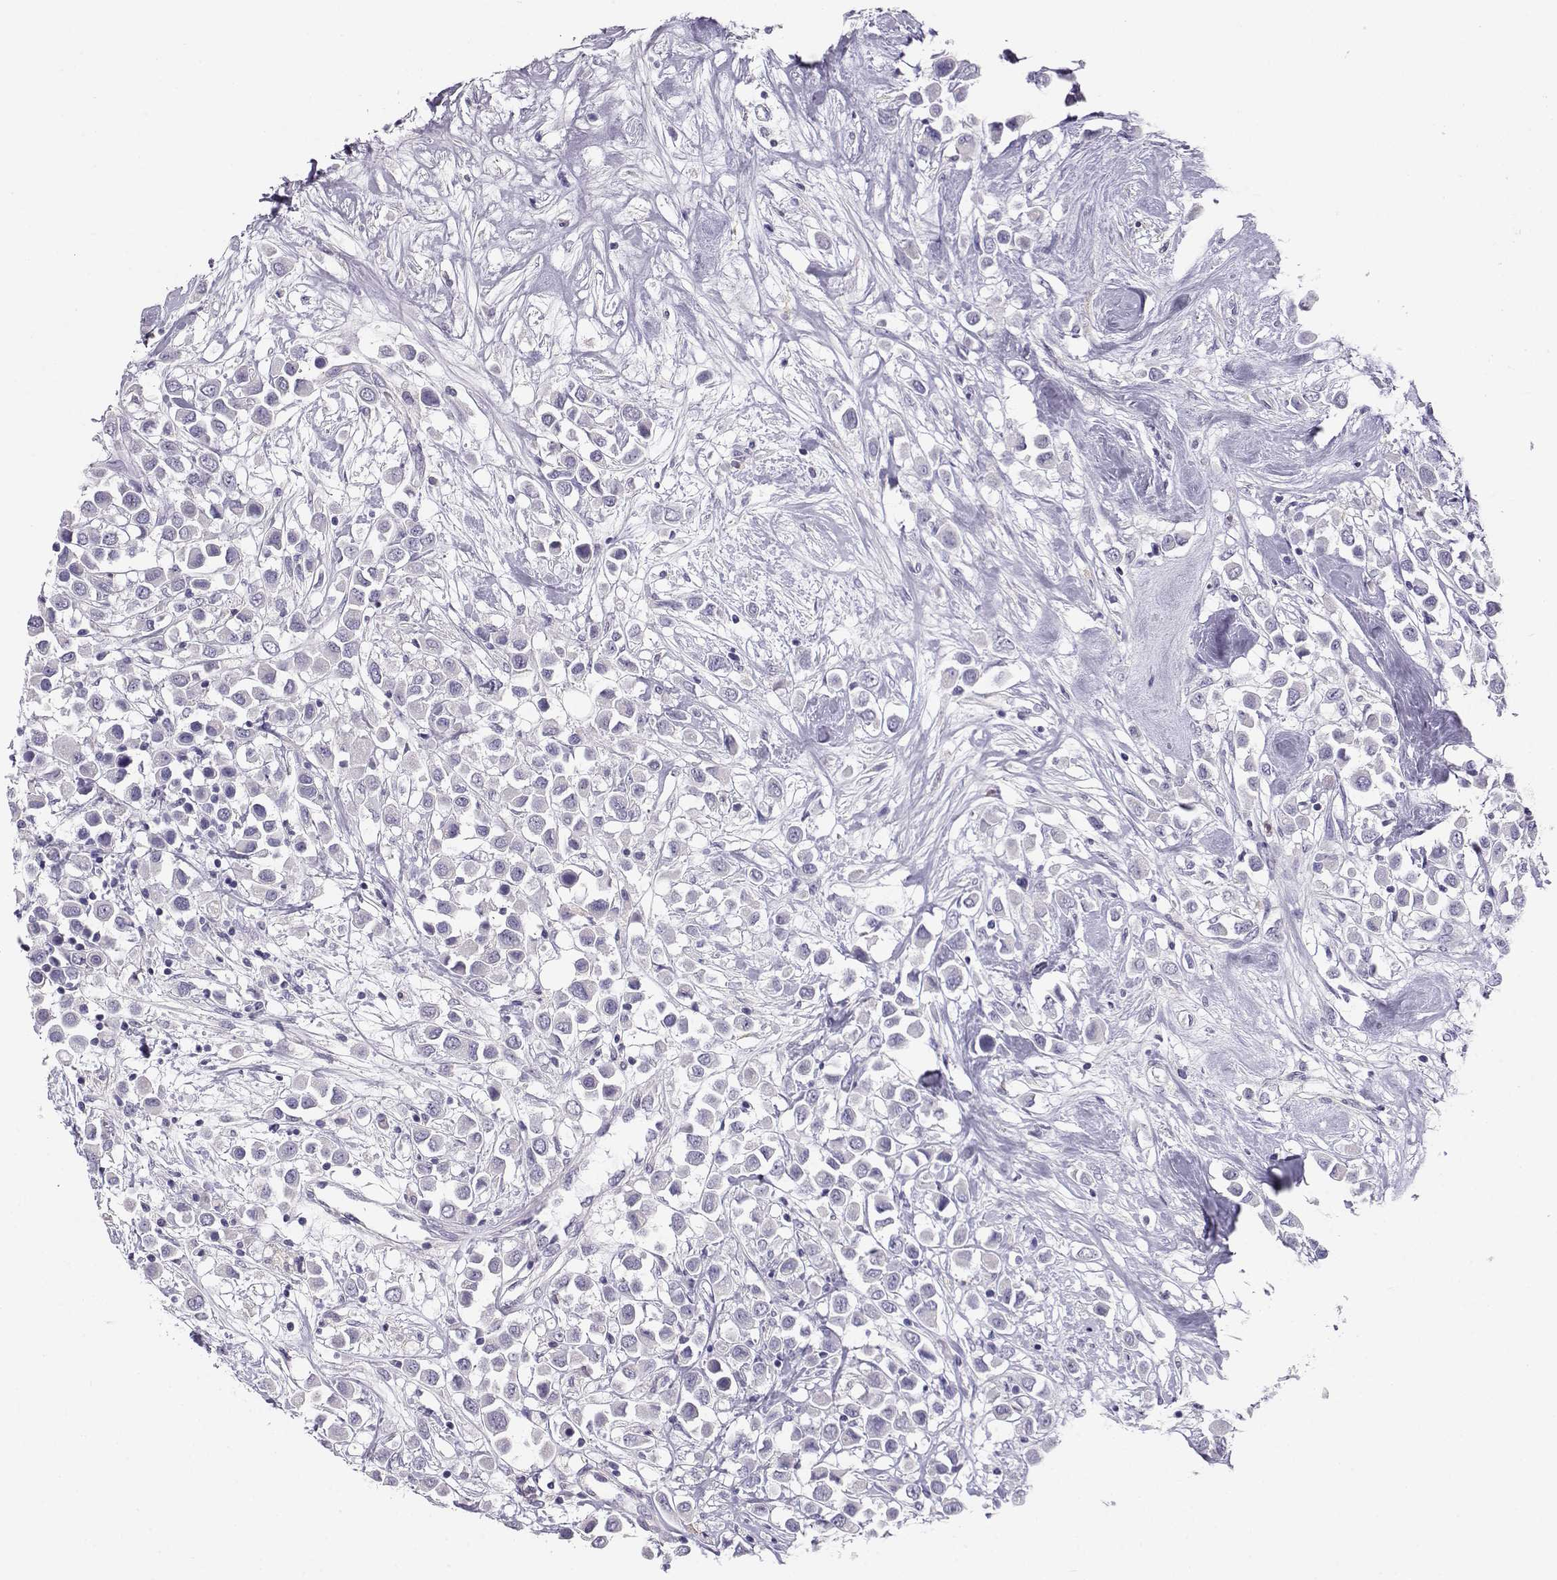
{"staining": {"intensity": "negative", "quantity": "none", "location": "none"}, "tissue": "breast cancer", "cell_type": "Tumor cells", "image_type": "cancer", "snomed": [{"axis": "morphology", "description": "Duct carcinoma"}, {"axis": "topography", "description": "Breast"}], "caption": "Immunohistochemistry (IHC) of intraductal carcinoma (breast) shows no expression in tumor cells.", "gene": "ENDOU", "patient": {"sex": "female", "age": 61}}